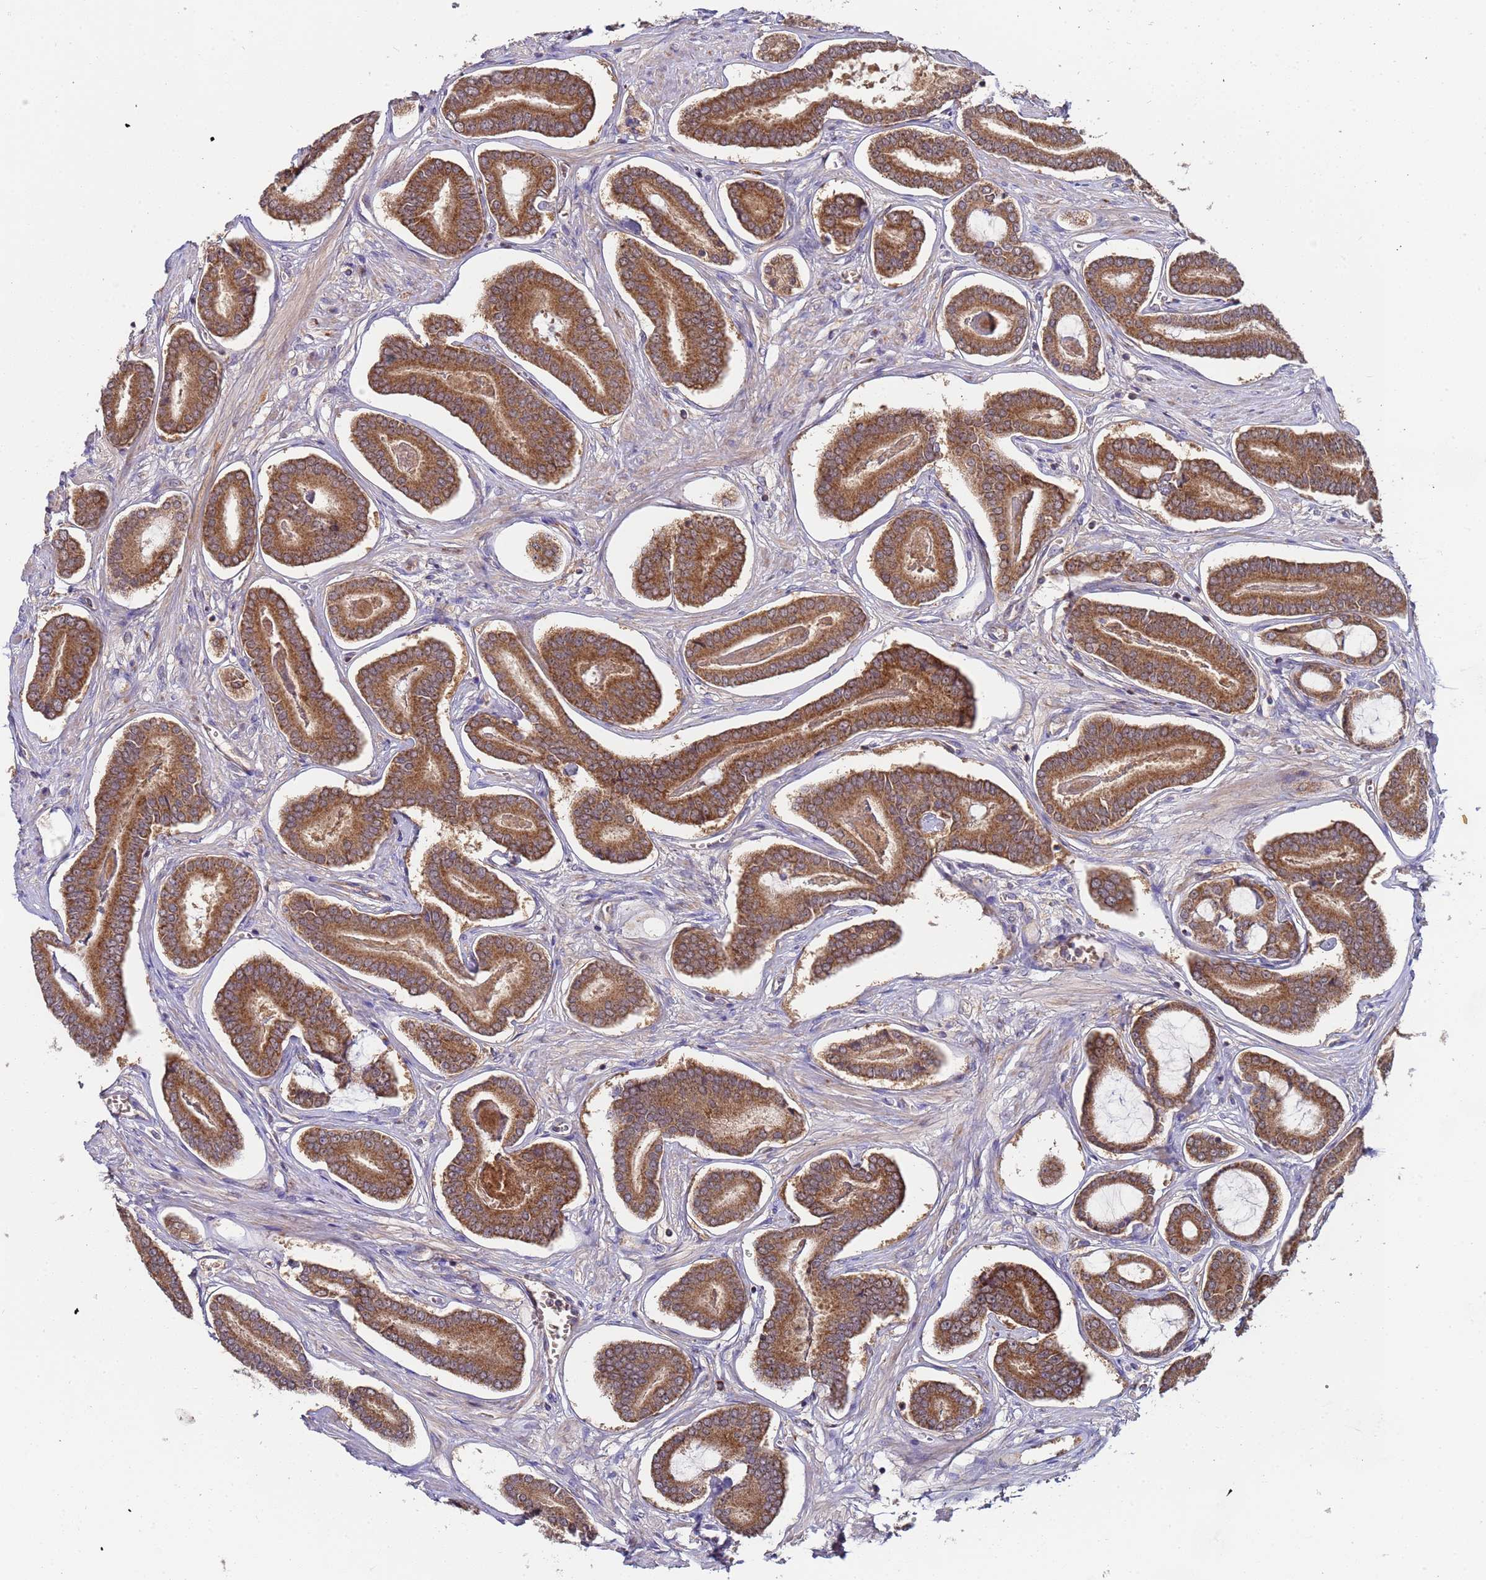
{"staining": {"intensity": "moderate", "quantity": ">75%", "location": "cytoplasmic/membranous"}, "tissue": "prostate cancer", "cell_type": "Tumor cells", "image_type": "cancer", "snomed": [{"axis": "morphology", "description": "Adenocarcinoma, NOS"}, {"axis": "topography", "description": "Prostate and seminal vesicle, NOS"}], "caption": "High-magnification brightfield microscopy of prostate cancer (adenocarcinoma) stained with DAB (3,3'-diaminobenzidine) (brown) and counterstained with hematoxylin (blue). tumor cells exhibit moderate cytoplasmic/membranous expression is seen in approximately>75% of cells. (Brightfield microscopy of DAB IHC at high magnification).", "gene": "TMEM126A", "patient": {"sex": "male", "age": 76}}